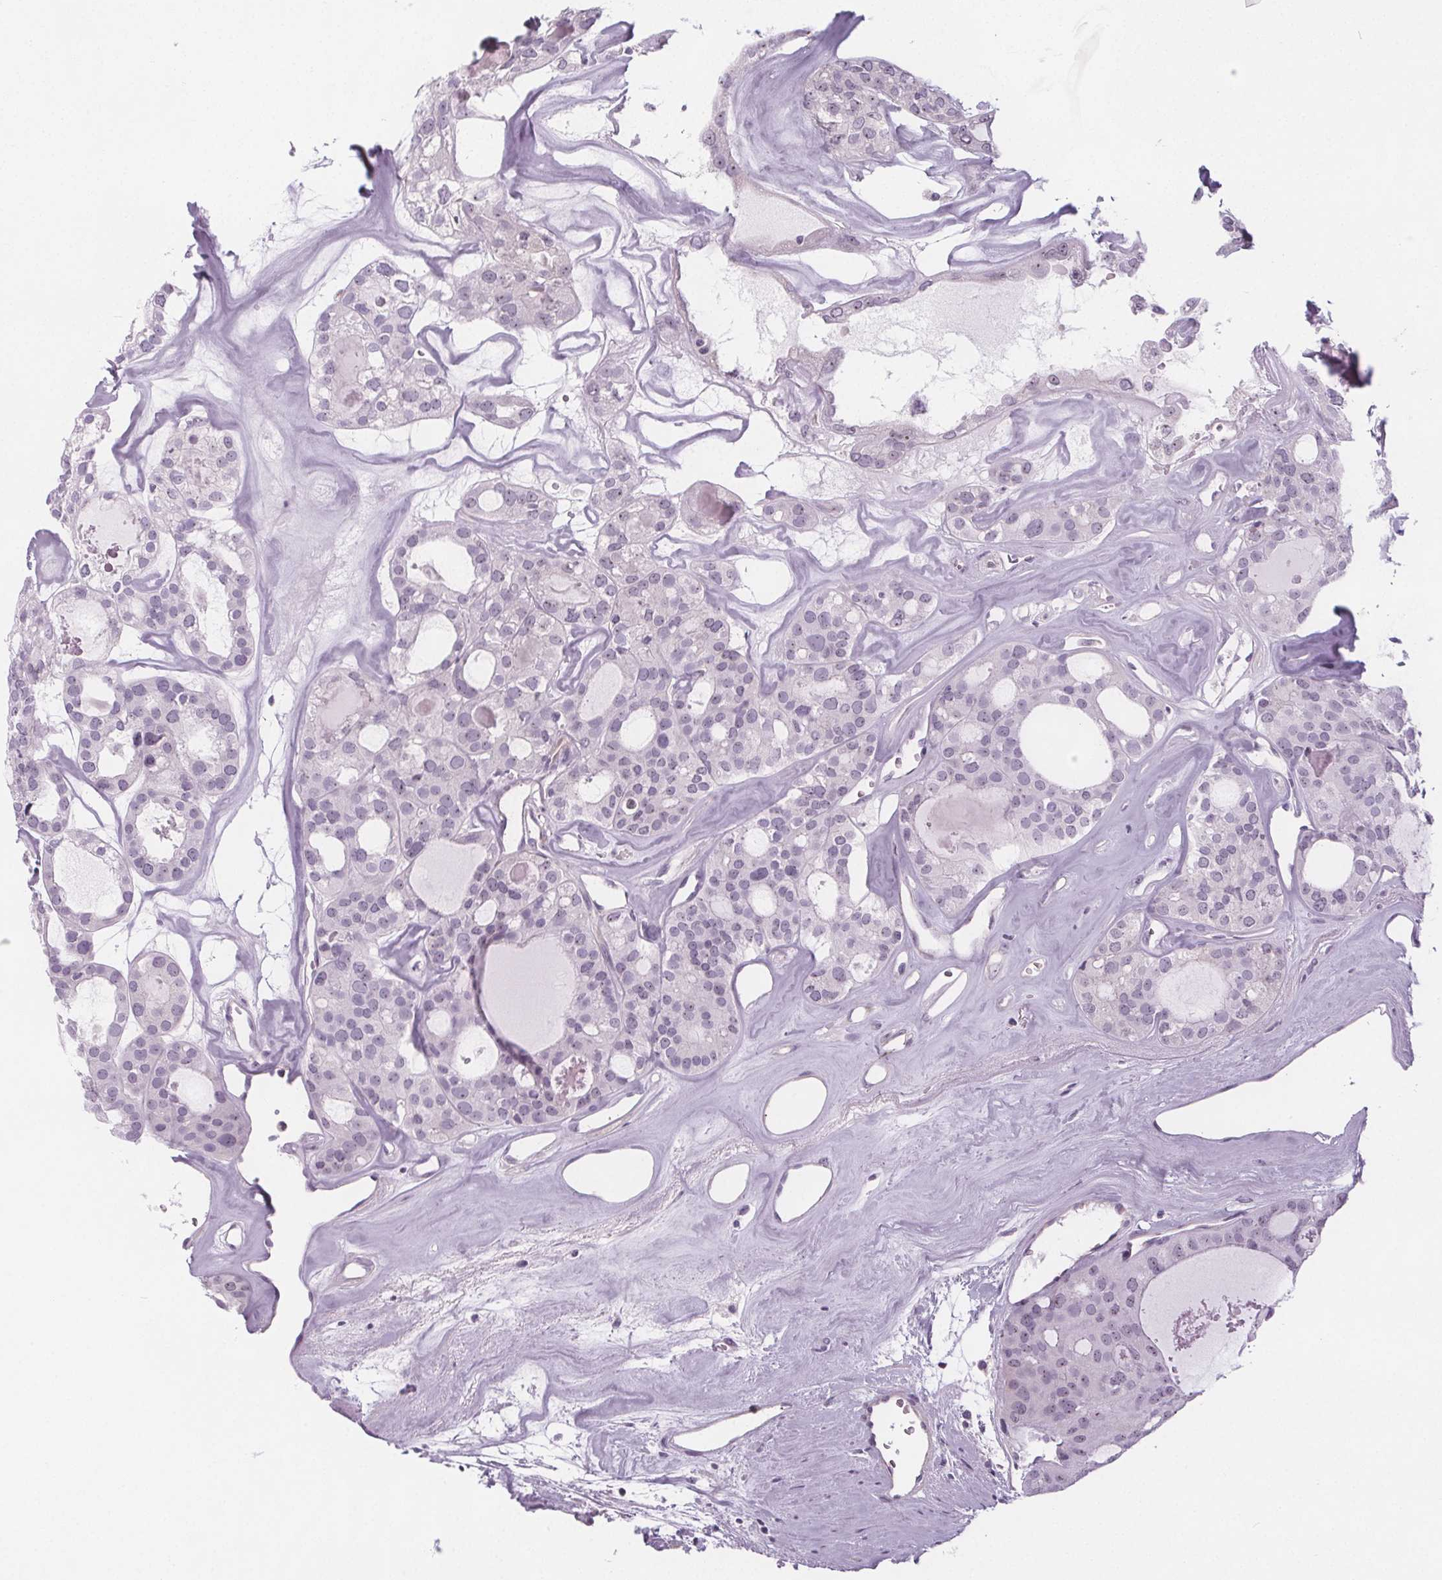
{"staining": {"intensity": "weak", "quantity": "<25%", "location": "nuclear"}, "tissue": "thyroid cancer", "cell_type": "Tumor cells", "image_type": "cancer", "snomed": [{"axis": "morphology", "description": "Follicular adenoma carcinoma, NOS"}, {"axis": "topography", "description": "Thyroid gland"}], "caption": "This is a histopathology image of immunohistochemistry staining of thyroid follicular adenoma carcinoma, which shows no expression in tumor cells.", "gene": "NOLC1", "patient": {"sex": "male", "age": 75}}